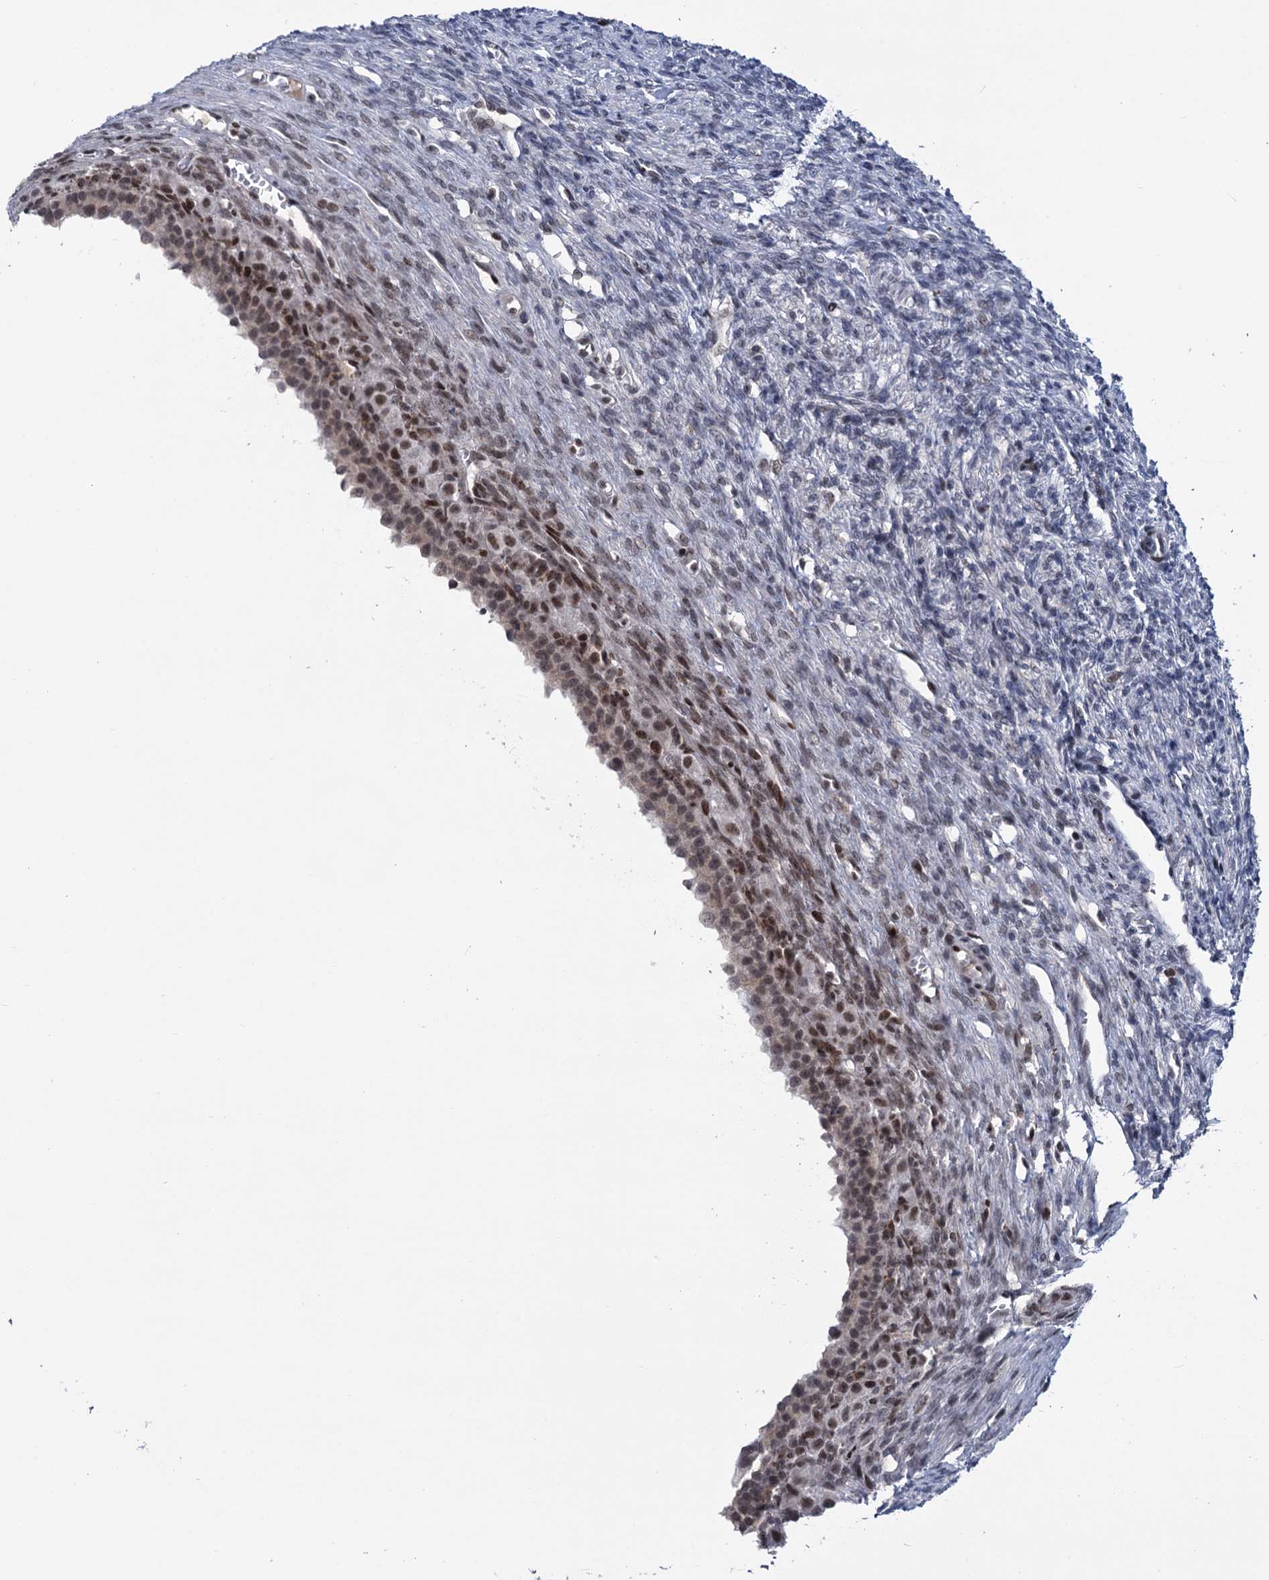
{"staining": {"intensity": "negative", "quantity": "none", "location": "none"}, "tissue": "ovary", "cell_type": "Ovarian stroma cells", "image_type": "normal", "snomed": [{"axis": "morphology", "description": "Normal tissue, NOS"}, {"axis": "topography", "description": "Ovary"}], "caption": "Protein analysis of unremarkable ovary demonstrates no significant expression in ovarian stroma cells. (Stains: DAB immunohistochemistry with hematoxylin counter stain, Microscopy: brightfield microscopy at high magnification).", "gene": "ZCCHC10", "patient": {"sex": "female", "age": 27}}